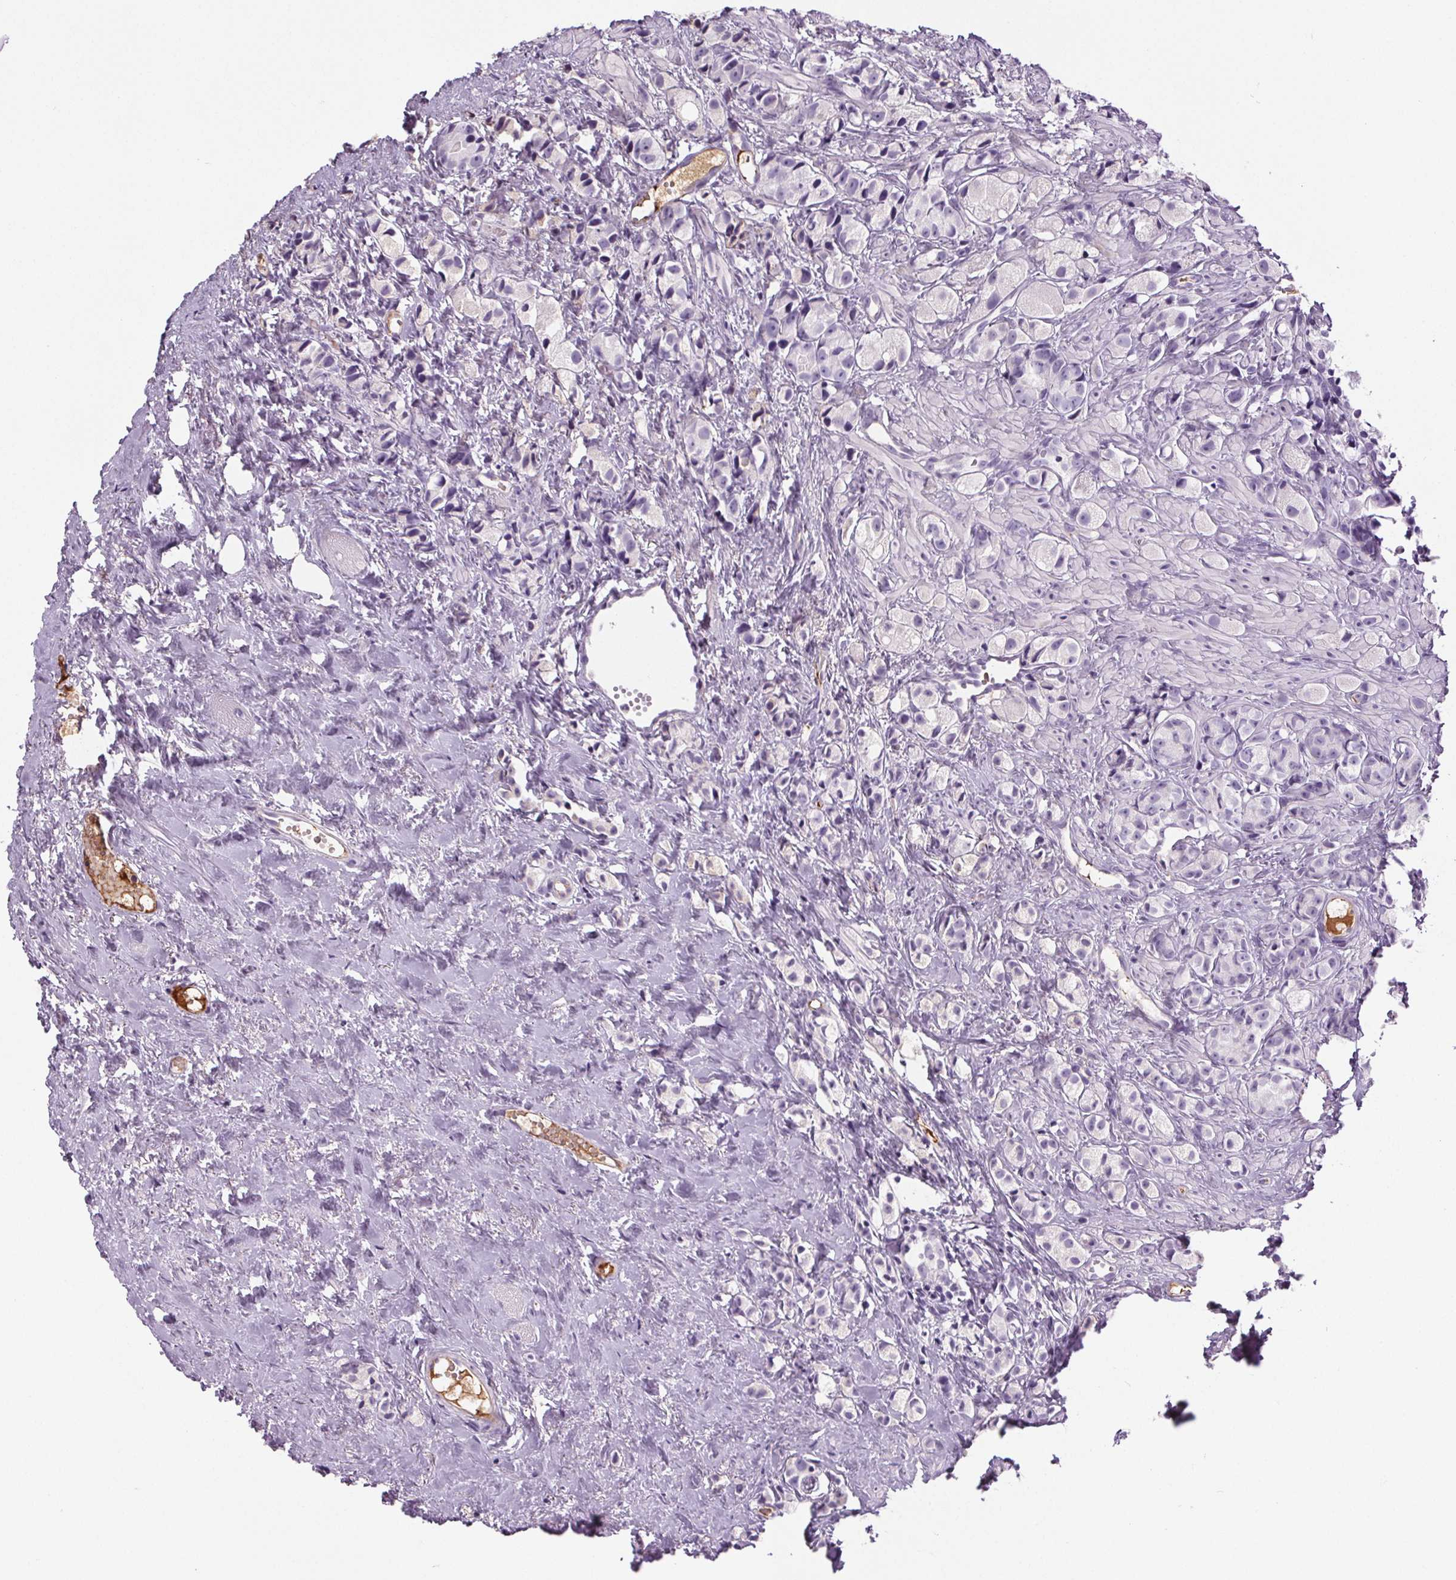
{"staining": {"intensity": "negative", "quantity": "none", "location": "none"}, "tissue": "prostate cancer", "cell_type": "Tumor cells", "image_type": "cancer", "snomed": [{"axis": "morphology", "description": "Adenocarcinoma, High grade"}, {"axis": "topography", "description": "Prostate"}], "caption": "A high-resolution image shows IHC staining of adenocarcinoma (high-grade) (prostate), which exhibits no significant staining in tumor cells. Nuclei are stained in blue.", "gene": "CD5L", "patient": {"sex": "male", "age": 81}}